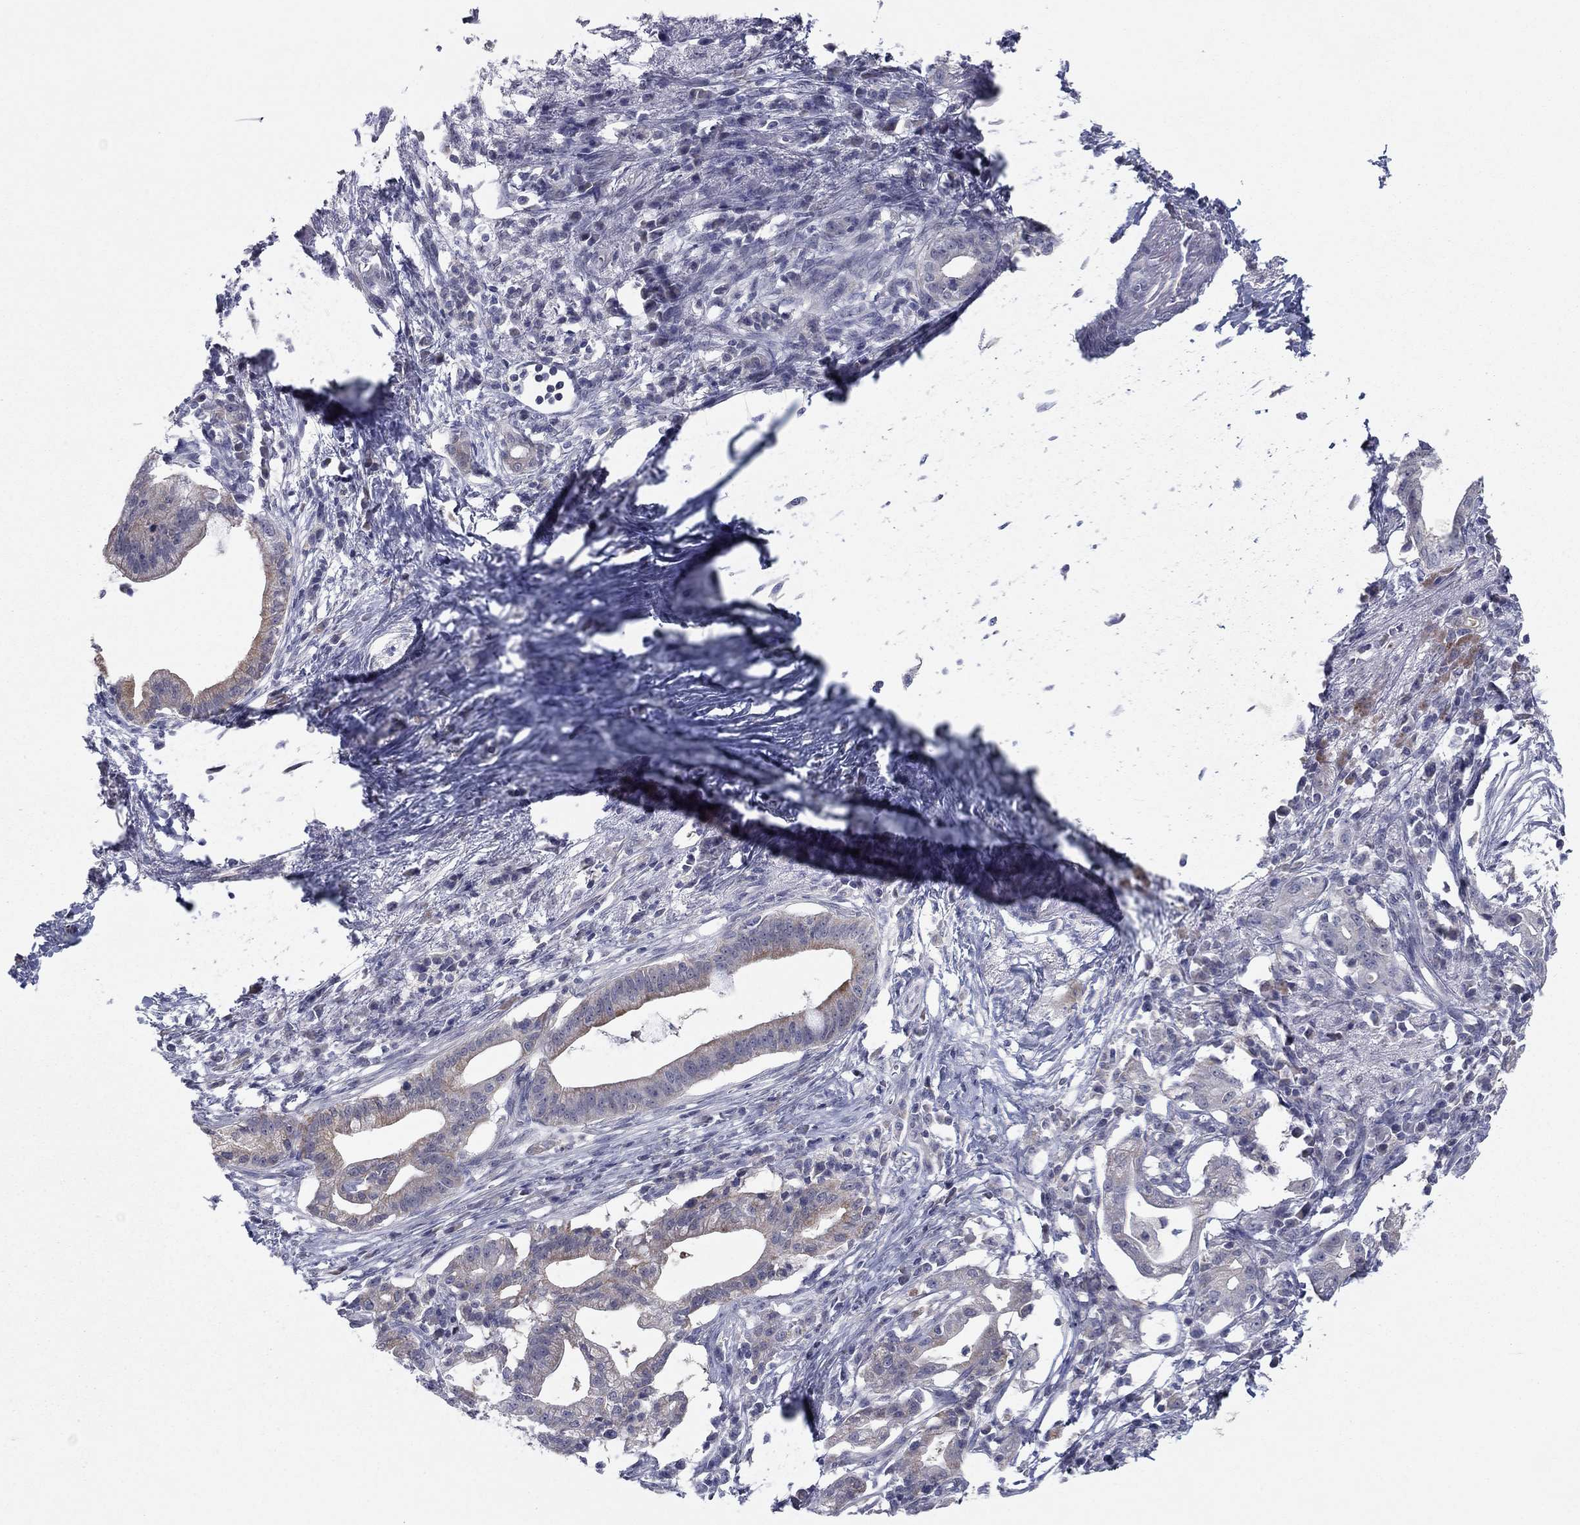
{"staining": {"intensity": "weak", "quantity": "<25%", "location": "cytoplasmic/membranous"}, "tissue": "pancreatic cancer", "cell_type": "Tumor cells", "image_type": "cancer", "snomed": [{"axis": "morphology", "description": "Normal tissue, NOS"}, {"axis": "morphology", "description": "Adenocarcinoma, NOS"}, {"axis": "topography", "description": "Pancreas"}], "caption": "DAB immunohistochemical staining of human pancreatic adenocarcinoma demonstrates no significant staining in tumor cells. (DAB immunohistochemistry visualized using brightfield microscopy, high magnification).", "gene": "GRHPR", "patient": {"sex": "female", "age": 58}}